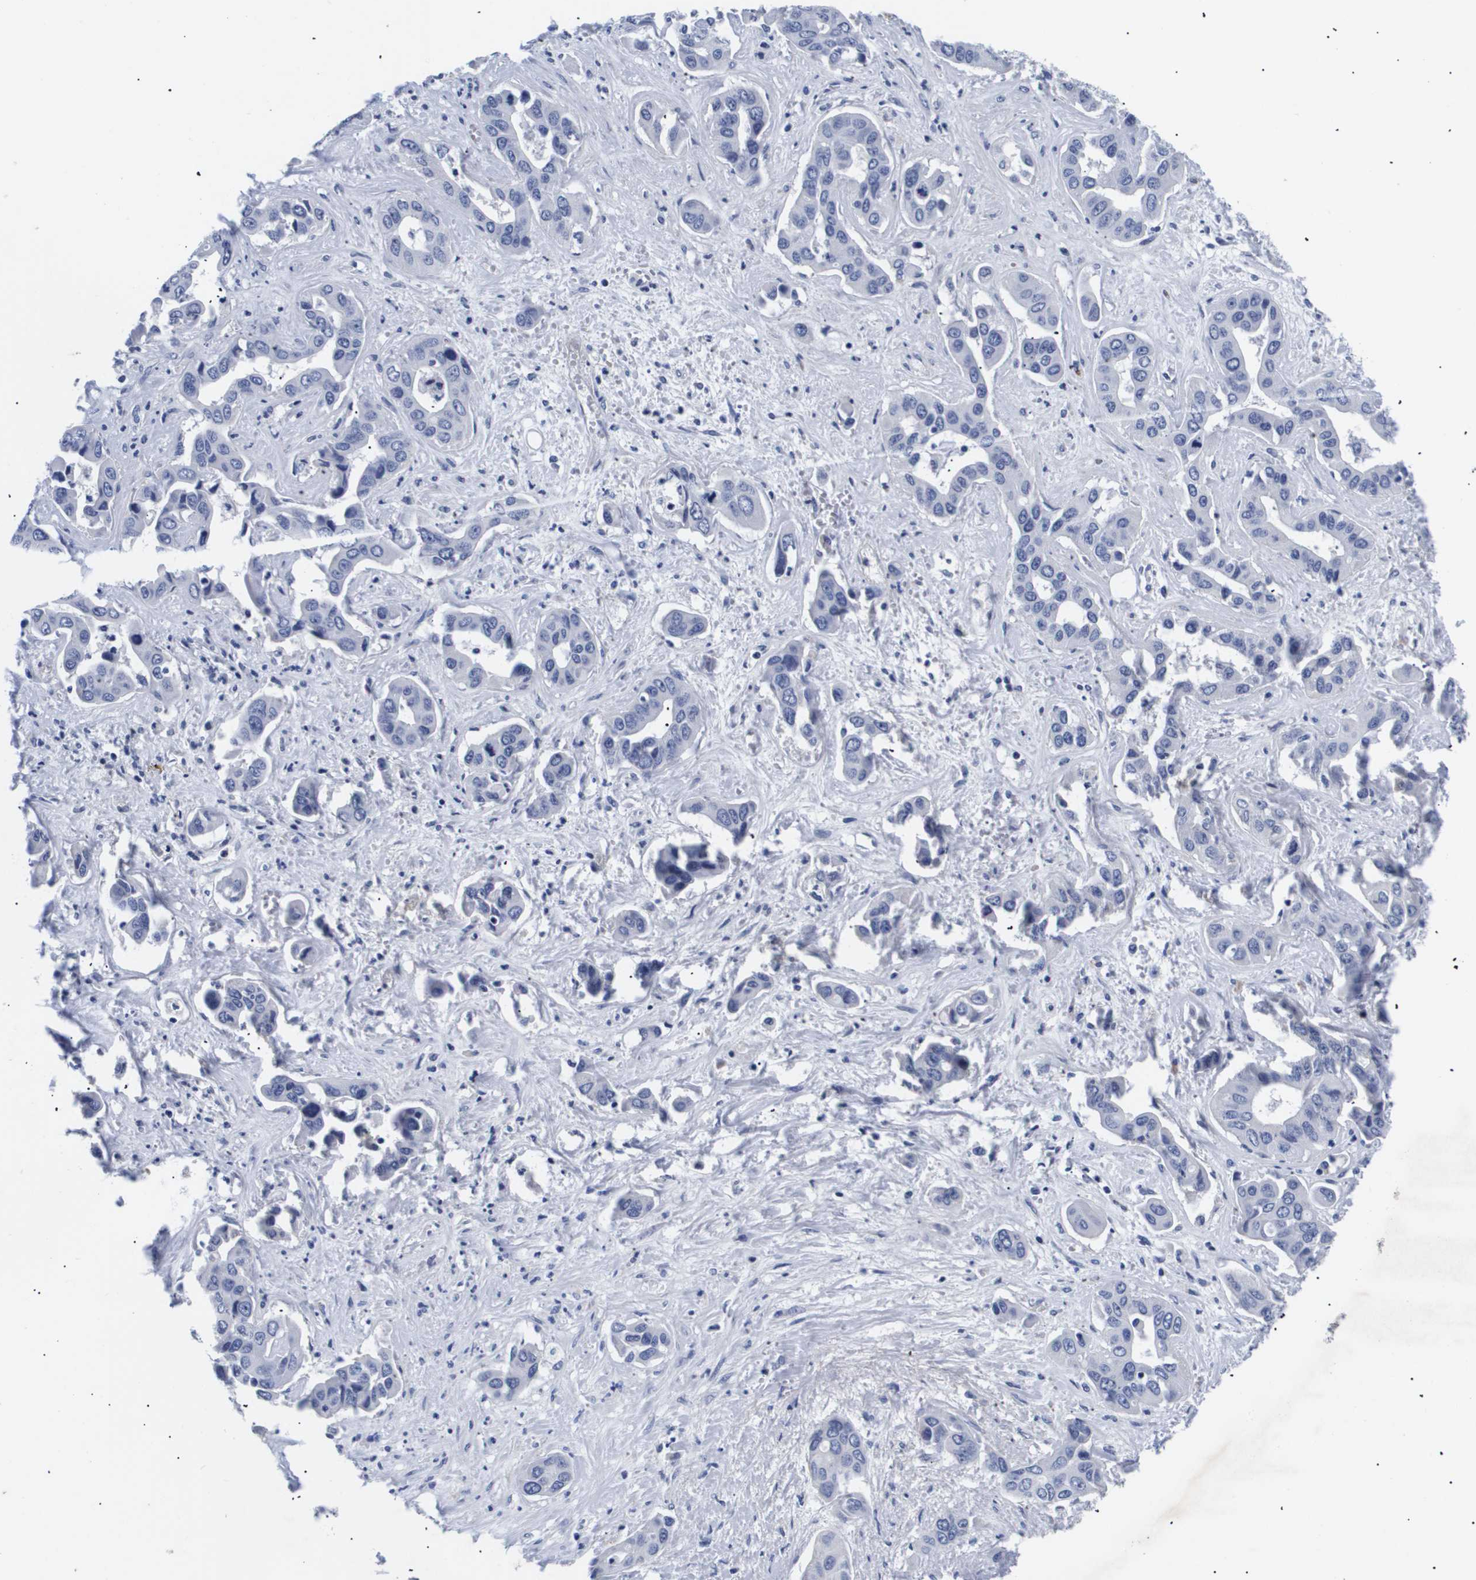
{"staining": {"intensity": "negative", "quantity": "none", "location": "none"}, "tissue": "liver cancer", "cell_type": "Tumor cells", "image_type": "cancer", "snomed": [{"axis": "morphology", "description": "Cholangiocarcinoma"}, {"axis": "topography", "description": "Liver"}], "caption": "A high-resolution photomicrograph shows immunohistochemistry staining of liver cholangiocarcinoma, which exhibits no significant expression in tumor cells.", "gene": "ATP6V0A4", "patient": {"sex": "female", "age": 52}}